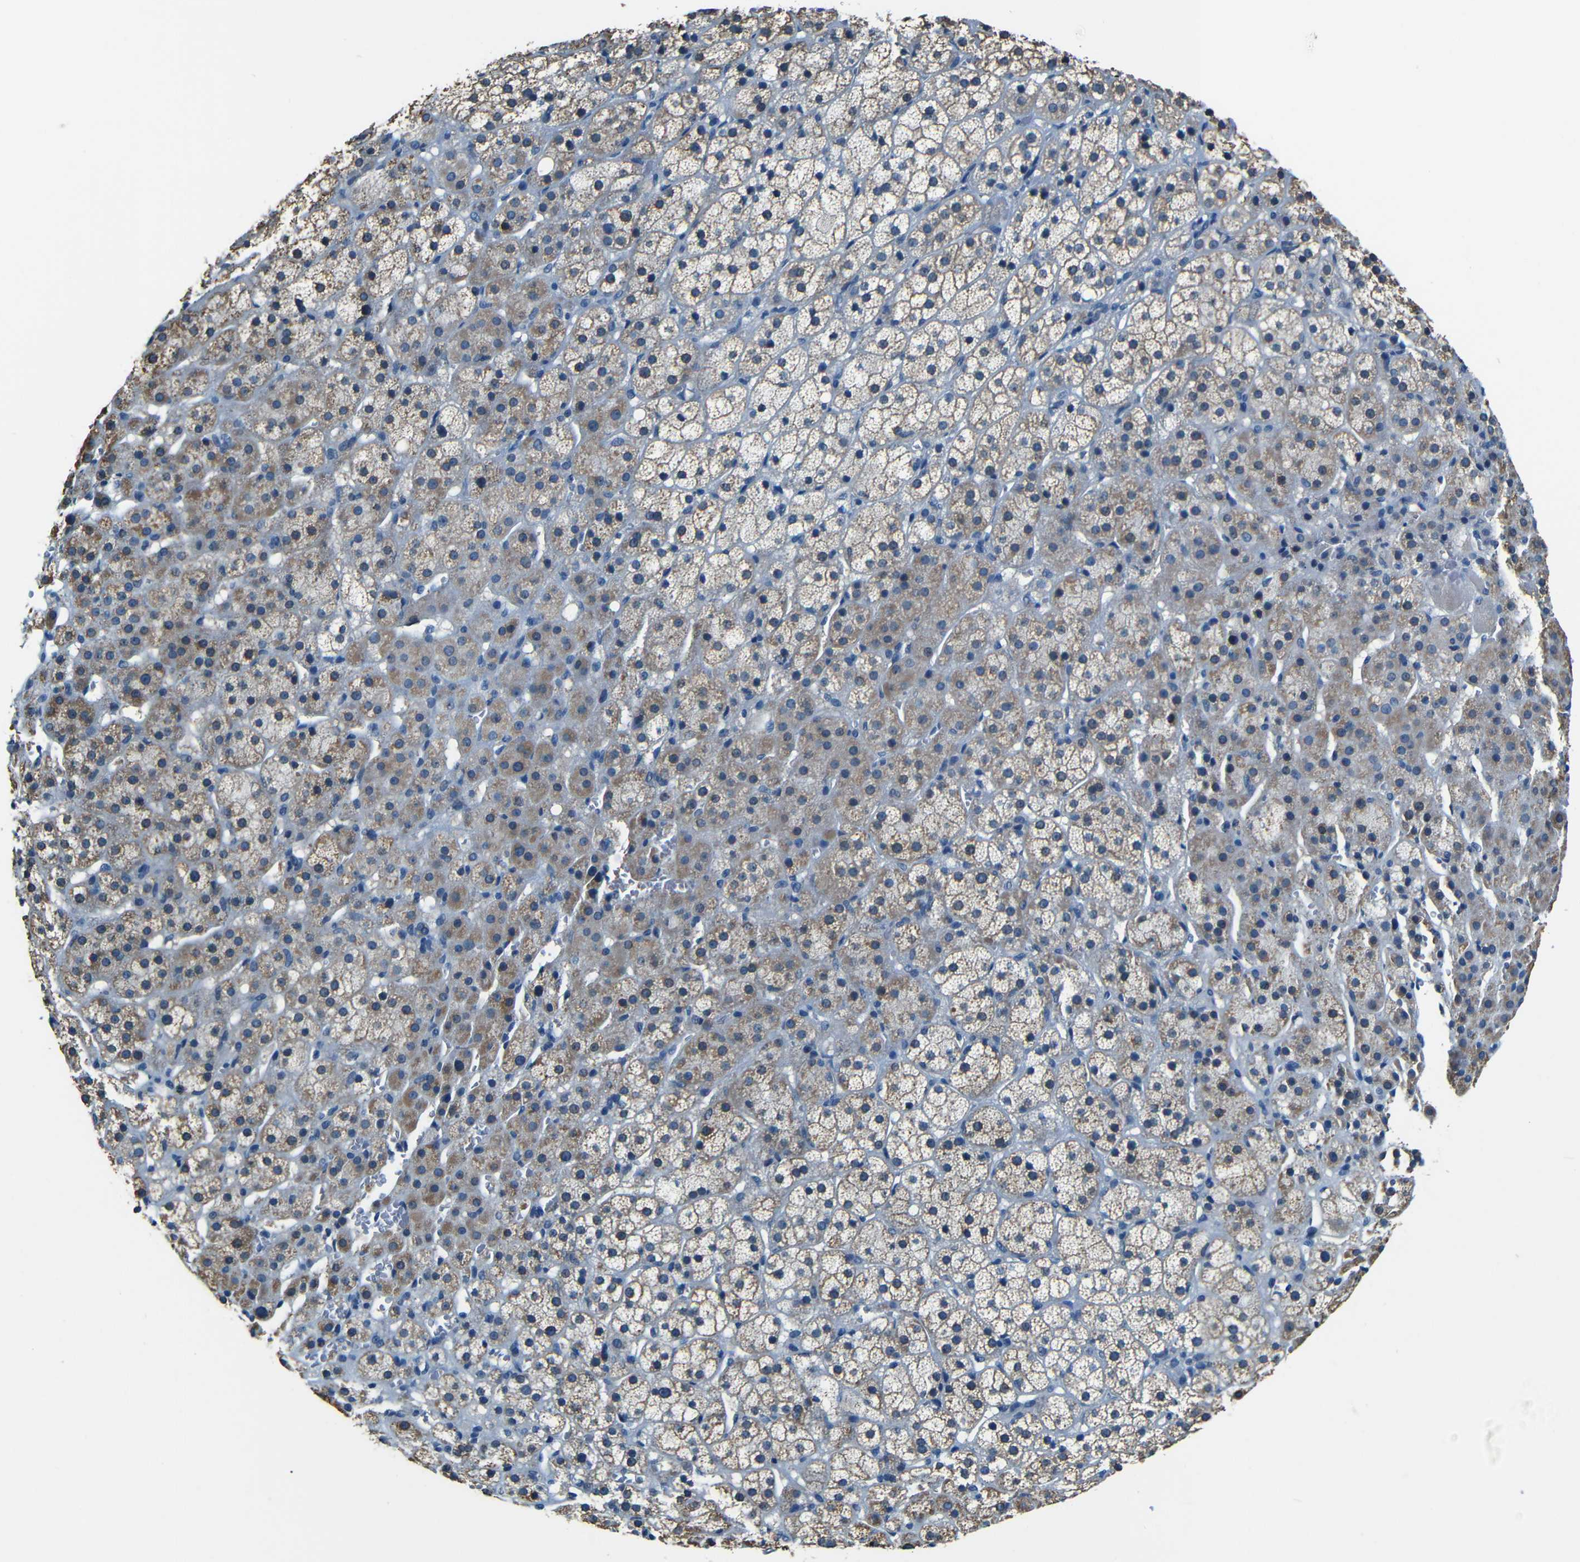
{"staining": {"intensity": "moderate", "quantity": ">75%", "location": "cytoplasmic/membranous"}, "tissue": "adrenal gland", "cell_type": "Glandular cells", "image_type": "normal", "snomed": [{"axis": "morphology", "description": "Normal tissue, NOS"}, {"axis": "topography", "description": "Adrenal gland"}], "caption": "The immunohistochemical stain shows moderate cytoplasmic/membranous expression in glandular cells of benign adrenal gland. (DAB (3,3'-diaminobenzidine) IHC with brightfield microscopy, high magnification).", "gene": "ZMAT1", "patient": {"sex": "female", "age": 57}}